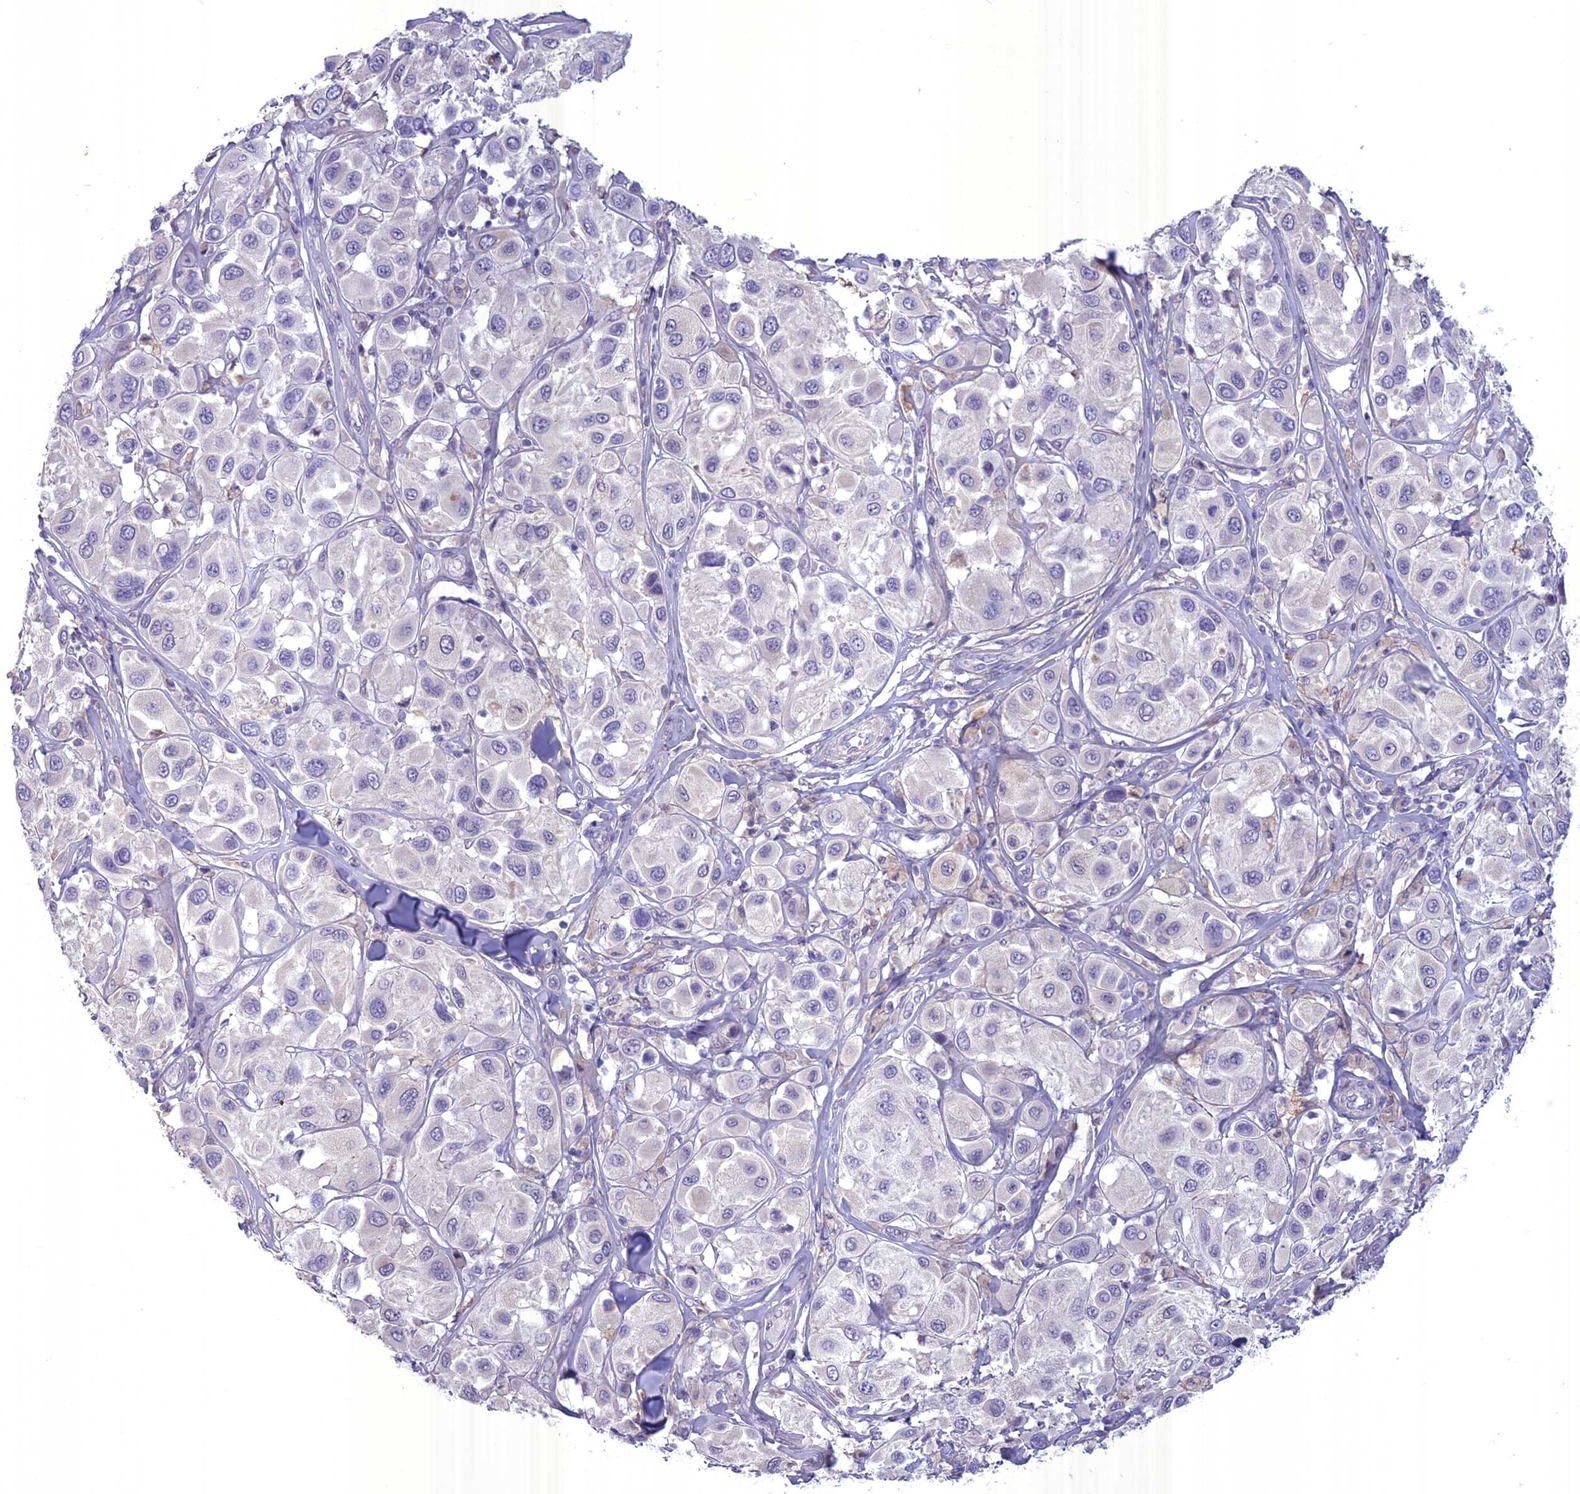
{"staining": {"intensity": "negative", "quantity": "none", "location": "none"}, "tissue": "melanoma", "cell_type": "Tumor cells", "image_type": "cancer", "snomed": [{"axis": "morphology", "description": "Malignant melanoma, Metastatic site"}, {"axis": "topography", "description": "Skin"}], "caption": "Immunohistochemical staining of human melanoma shows no significant staining in tumor cells.", "gene": "SPHKAP", "patient": {"sex": "male", "age": 41}}